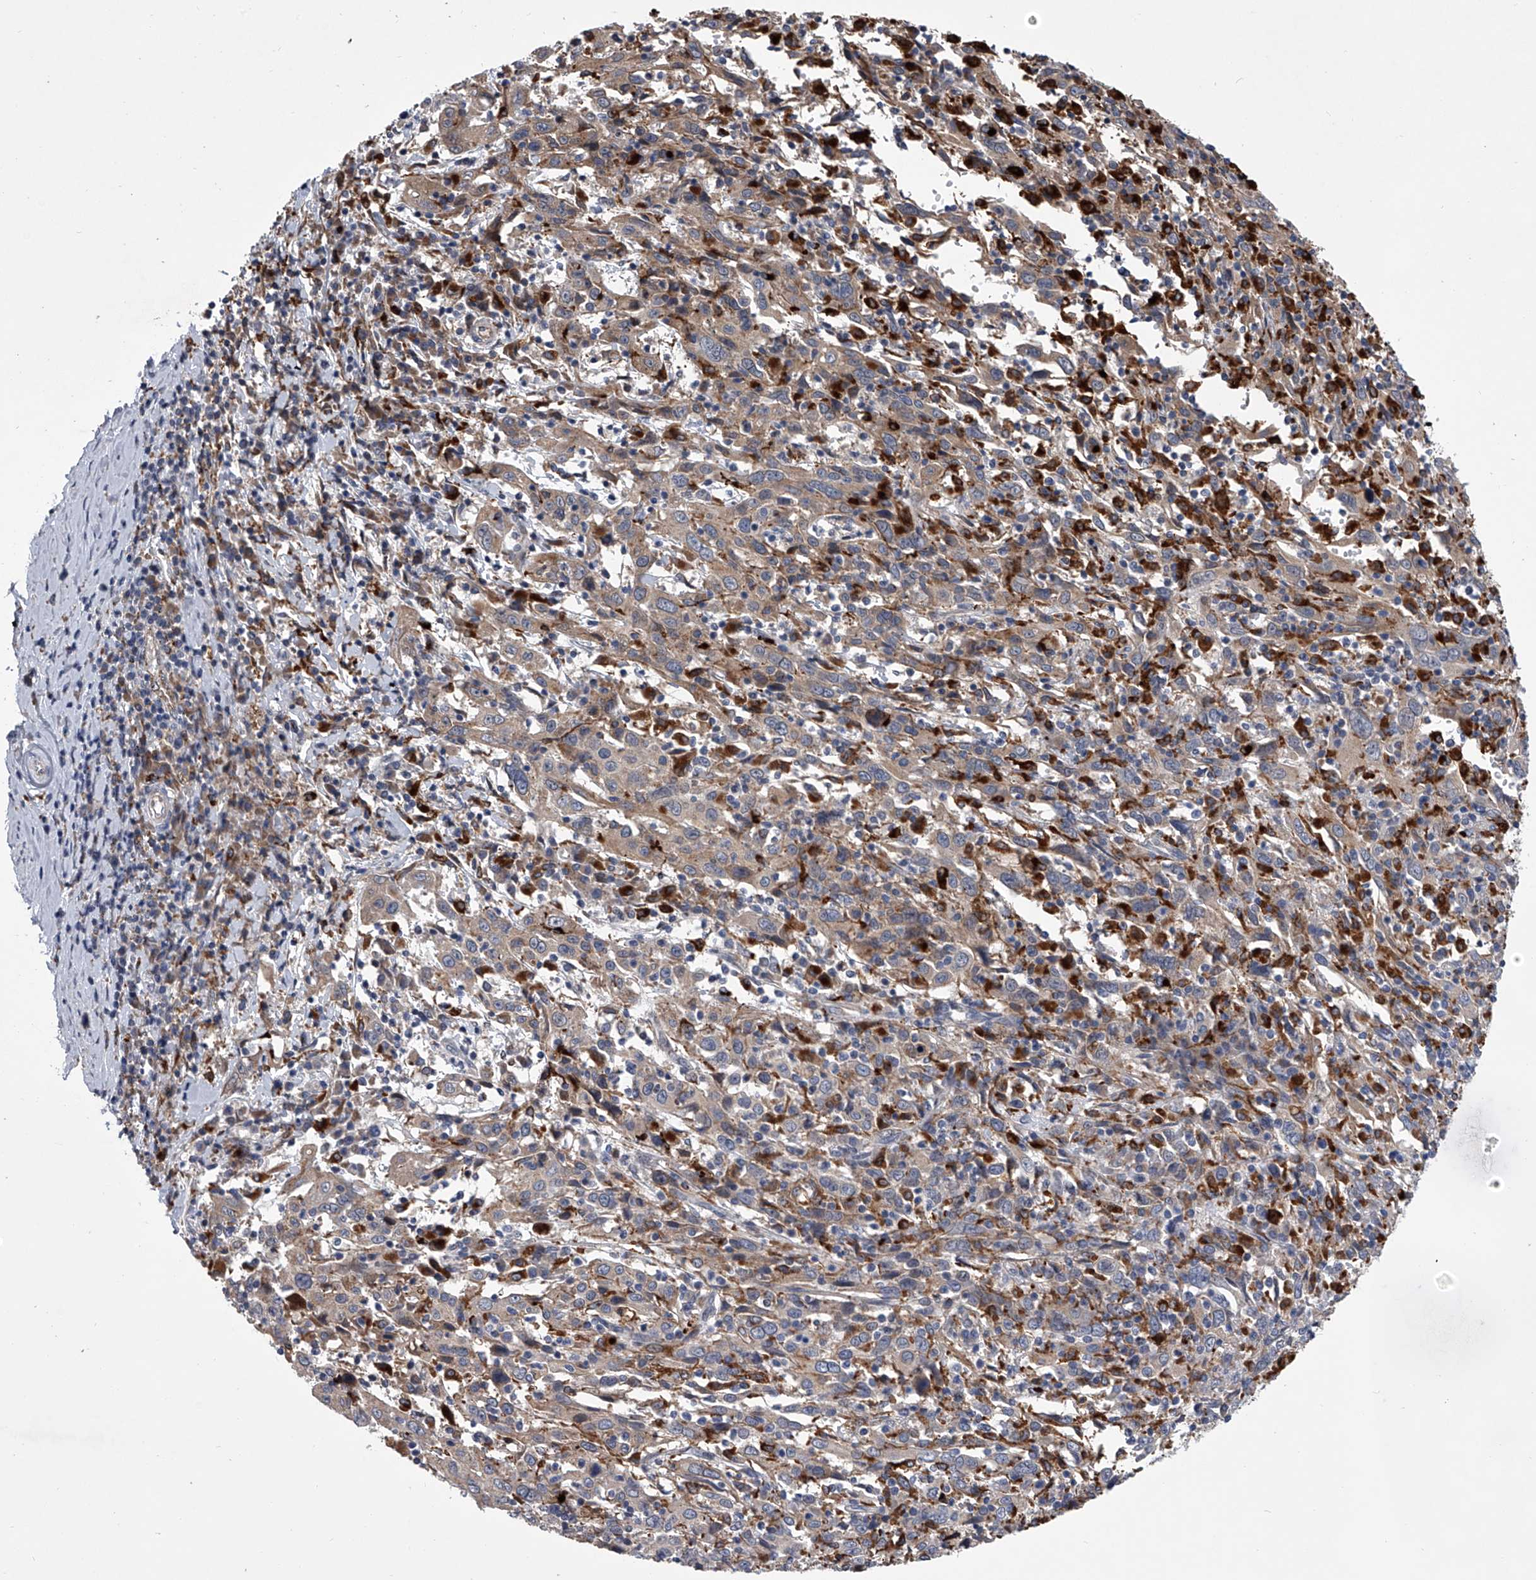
{"staining": {"intensity": "weak", "quantity": "<25%", "location": "cytoplasmic/membranous"}, "tissue": "cervical cancer", "cell_type": "Tumor cells", "image_type": "cancer", "snomed": [{"axis": "morphology", "description": "Squamous cell carcinoma, NOS"}, {"axis": "topography", "description": "Cervix"}], "caption": "Tumor cells are negative for protein expression in human cervical cancer.", "gene": "TRIM8", "patient": {"sex": "female", "age": 46}}